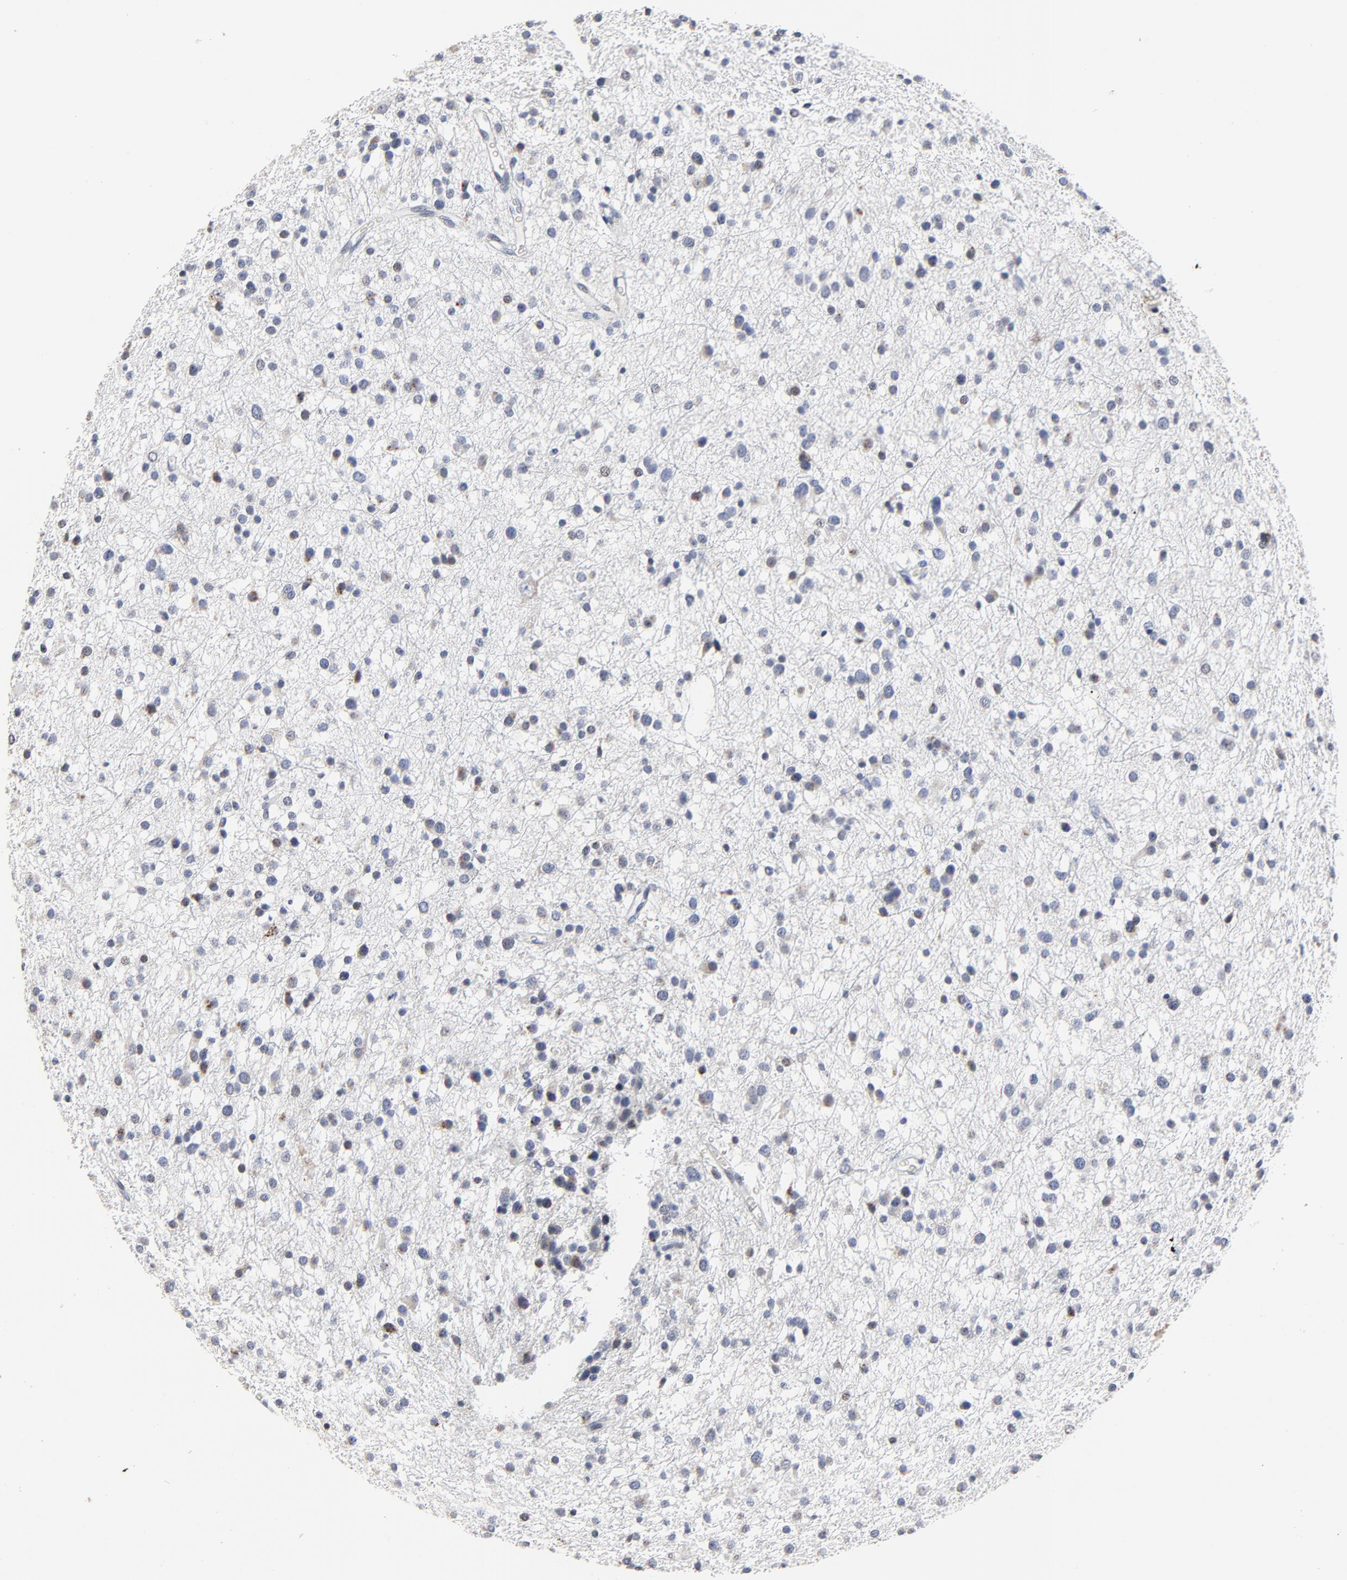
{"staining": {"intensity": "weak", "quantity": "<25%", "location": "cytoplasmic/membranous"}, "tissue": "glioma", "cell_type": "Tumor cells", "image_type": "cancer", "snomed": [{"axis": "morphology", "description": "Glioma, malignant, Low grade"}, {"axis": "topography", "description": "Brain"}], "caption": "Tumor cells are negative for brown protein staining in glioma.", "gene": "LNX1", "patient": {"sex": "female", "age": 36}}